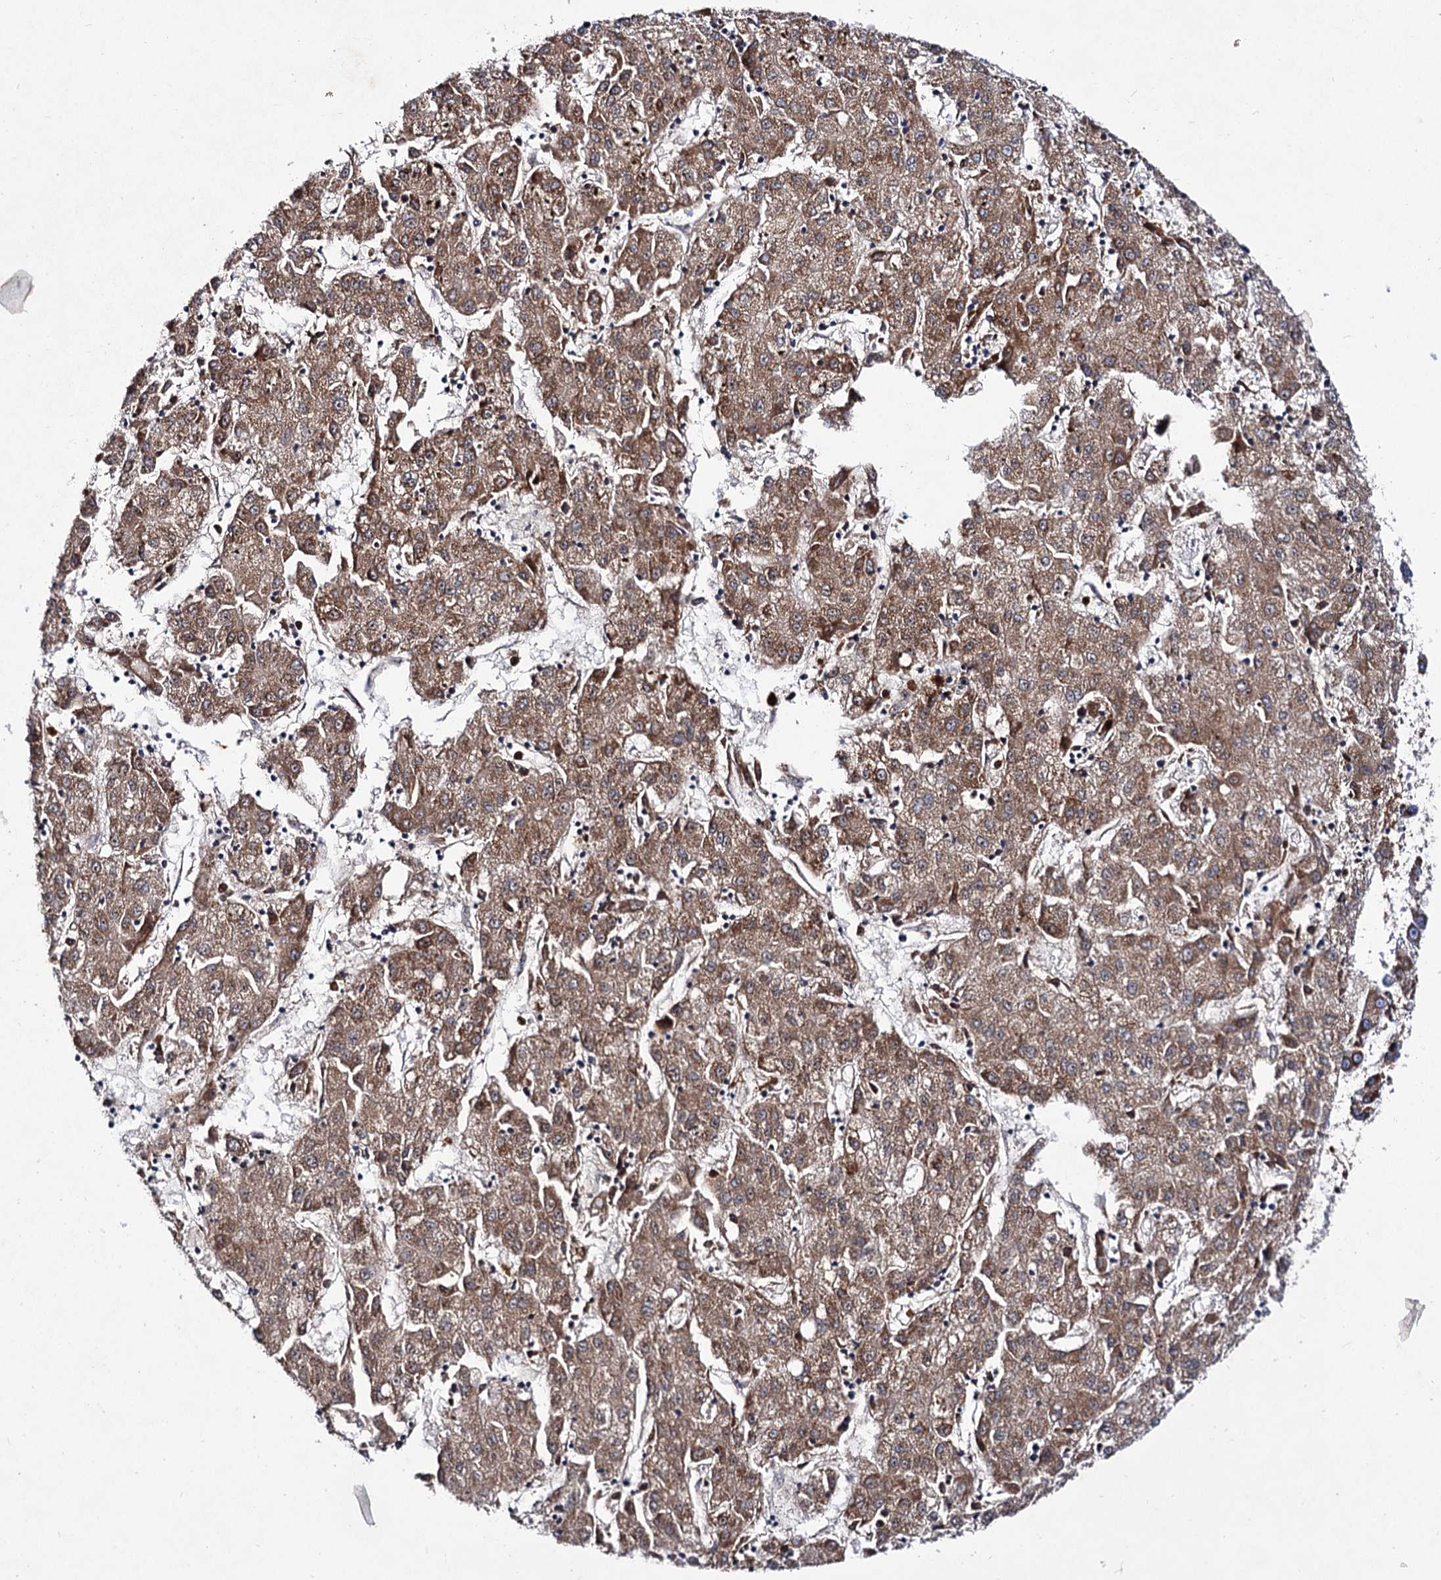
{"staining": {"intensity": "moderate", "quantity": ">75%", "location": "cytoplasmic/membranous"}, "tissue": "liver cancer", "cell_type": "Tumor cells", "image_type": "cancer", "snomed": [{"axis": "morphology", "description": "Carcinoma, Hepatocellular, NOS"}, {"axis": "topography", "description": "Liver"}], "caption": "This is an image of immunohistochemistry (IHC) staining of liver hepatocellular carcinoma, which shows moderate positivity in the cytoplasmic/membranous of tumor cells.", "gene": "ACAD9", "patient": {"sex": "male", "age": 72}}